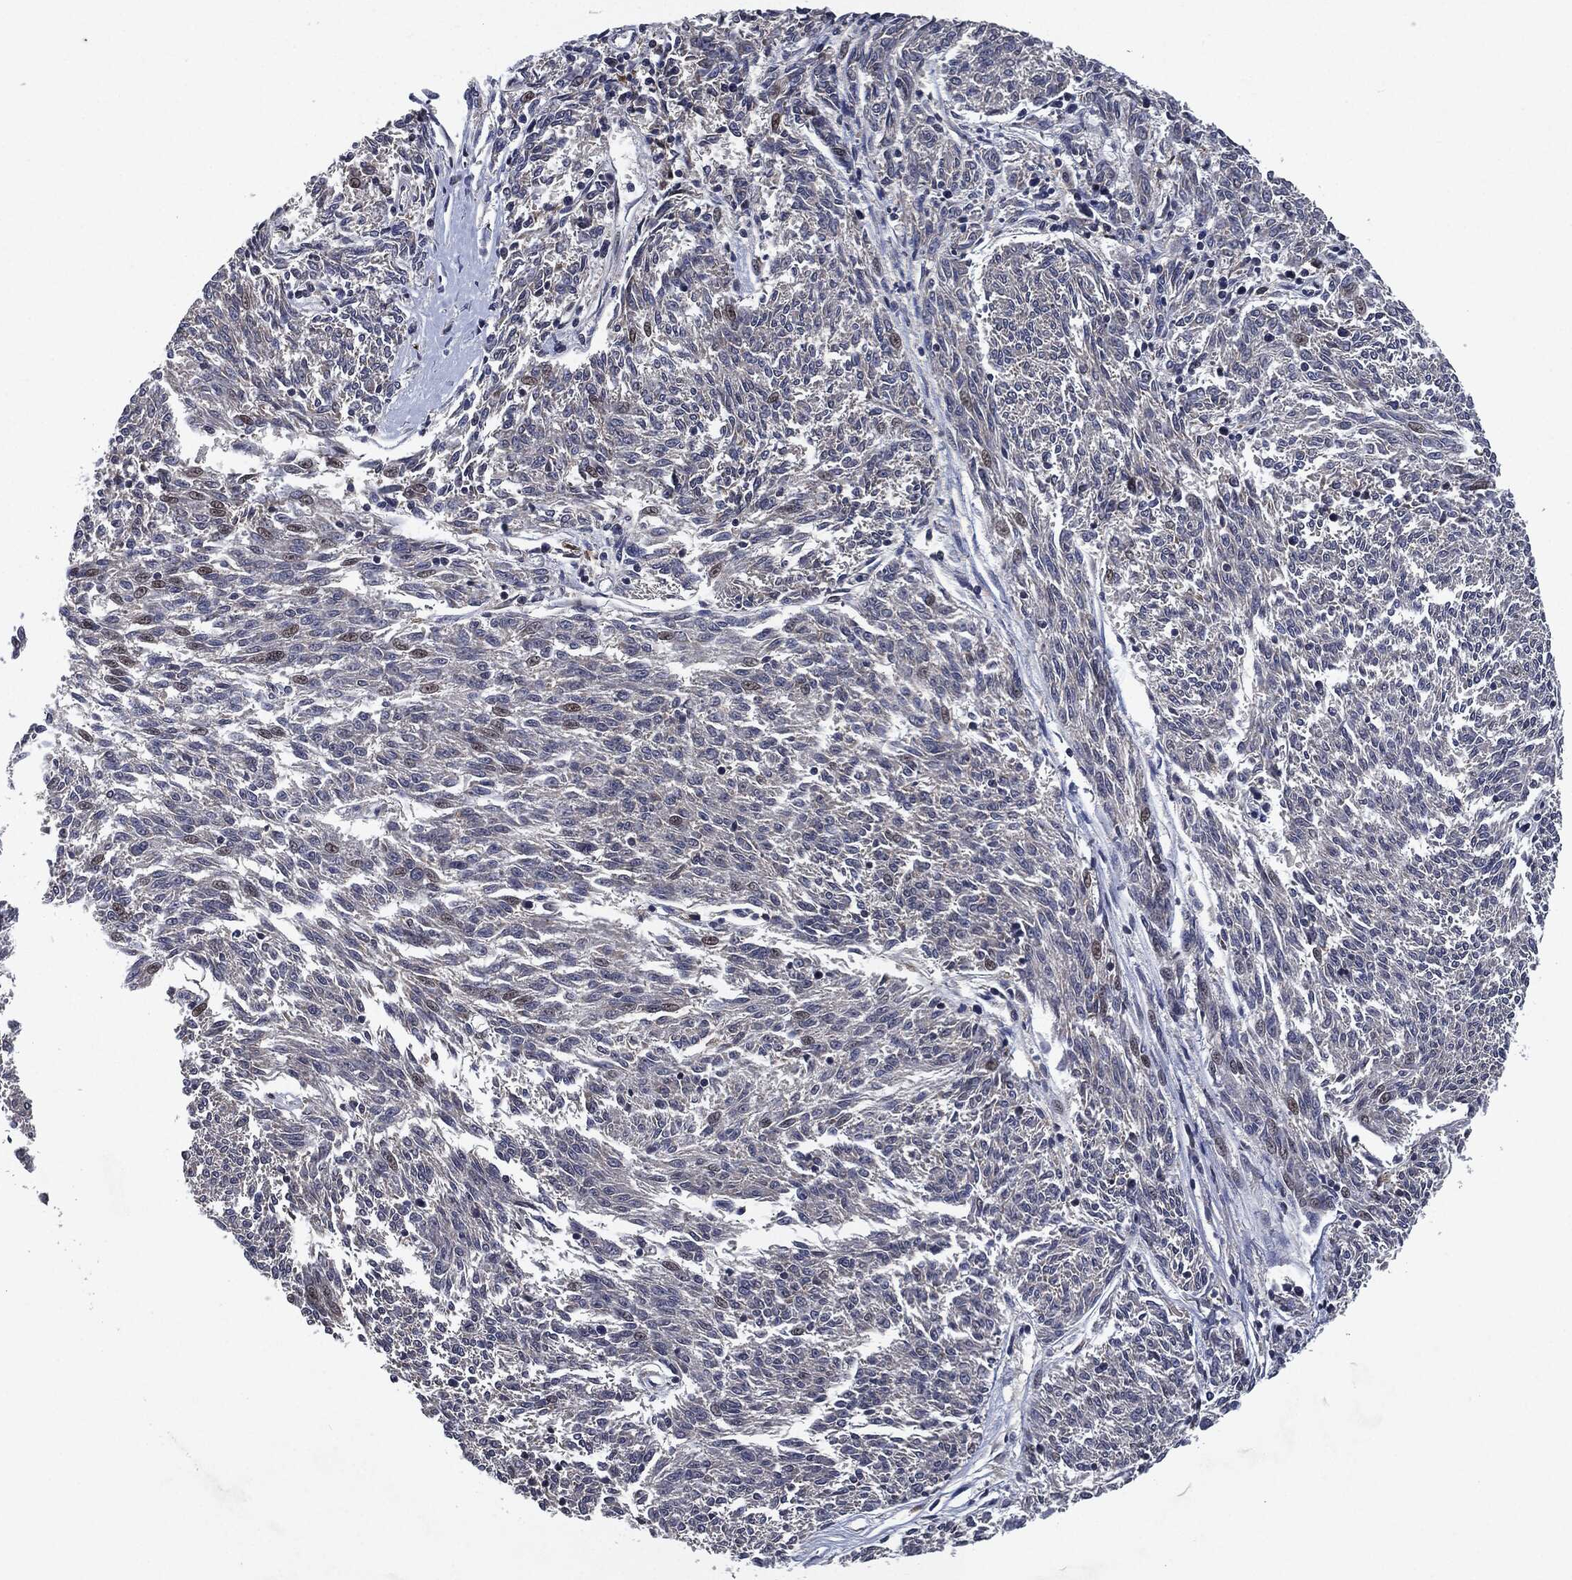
{"staining": {"intensity": "negative", "quantity": "none", "location": "none"}, "tissue": "melanoma", "cell_type": "Tumor cells", "image_type": "cancer", "snomed": [{"axis": "morphology", "description": "Malignant melanoma, NOS"}, {"axis": "topography", "description": "Skin"}], "caption": "This image is of melanoma stained with IHC to label a protein in brown with the nuclei are counter-stained blue. There is no expression in tumor cells.", "gene": "SLC31A2", "patient": {"sex": "female", "age": 72}}